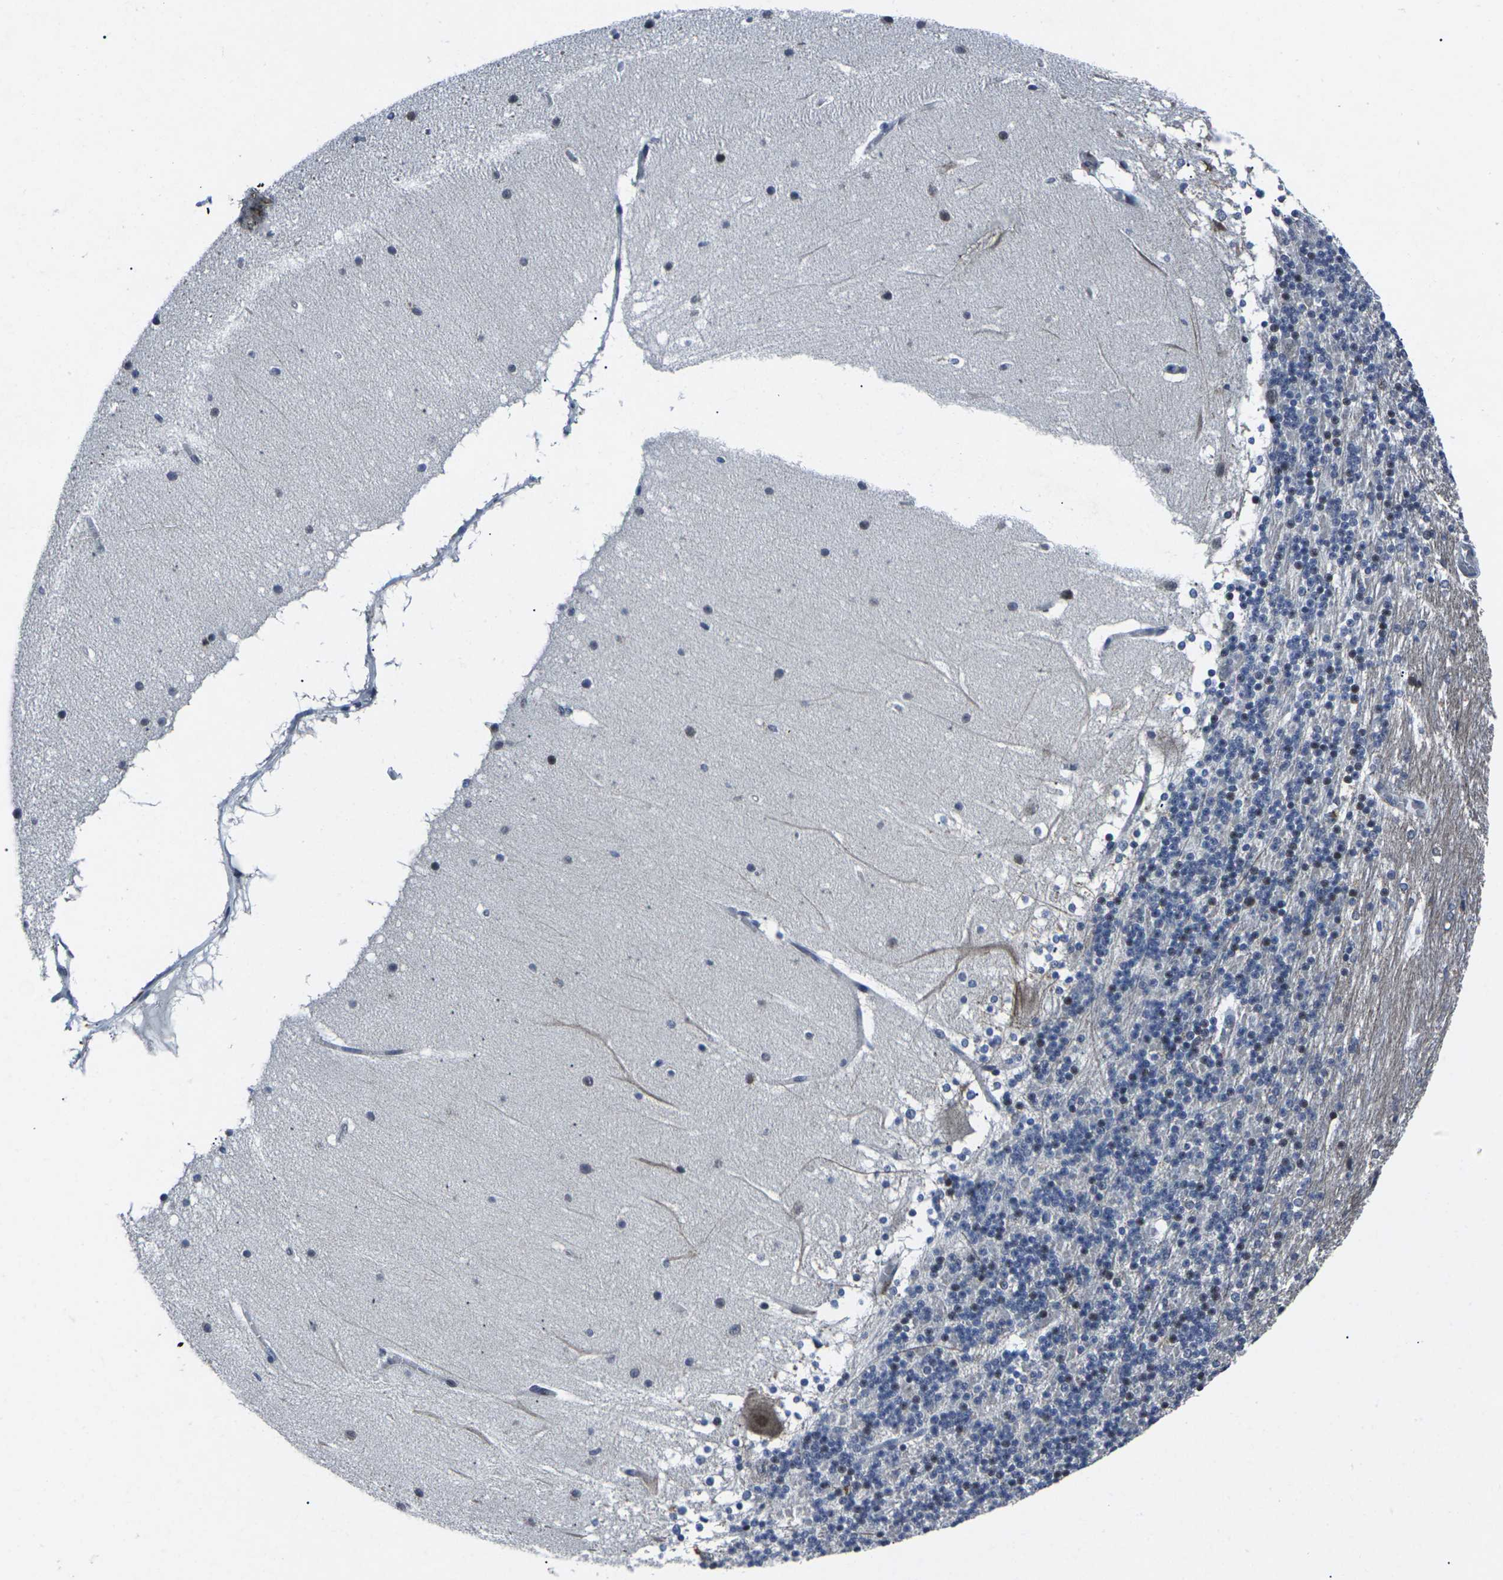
{"staining": {"intensity": "negative", "quantity": "none", "location": "none"}, "tissue": "cerebellum", "cell_type": "Cells in granular layer", "image_type": "normal", "snomed": [{"axis": "morphology", "description": "Normal tissue, NOS"}, {"axis": "topography", "description": "Cerebellum"}], "caption": "Protein analysis of benign cerebellum reveals no significant staining in cells in granular layer. Brightfield microscopy of immunohistochemistry stained with DAB (brown) and hematoxylin (blue), captured at high magnification.", "gene": "STAT4", "patient": {"sex": "female", "age": 19}}